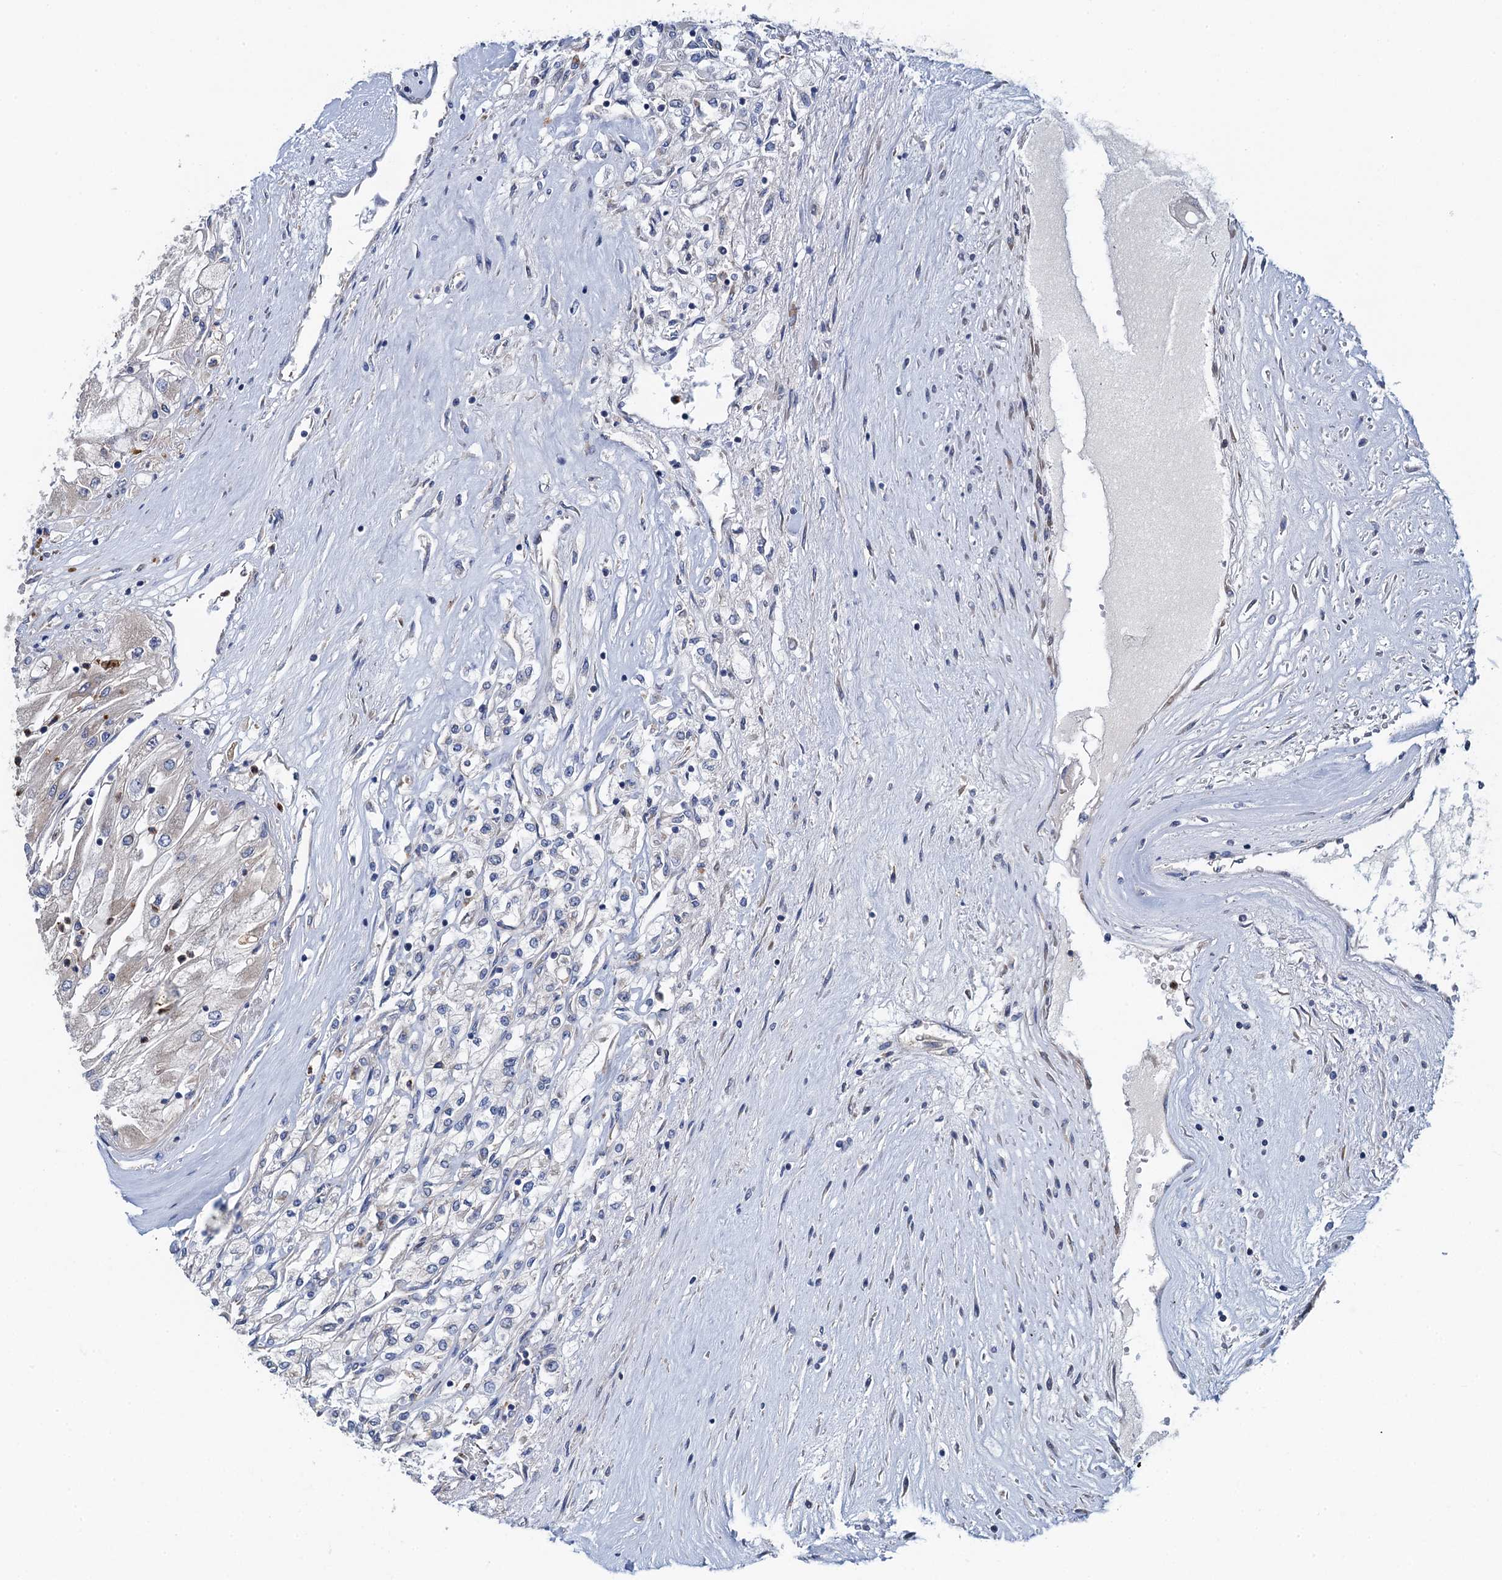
{"staining": {"intensity": "negative", "quantity": "none", "location": "none"}, "tissue": "renal cancer", "cell_type": "Tumor cells", "image_type": "cancer", "snomed": [{"axis": "morphology", "description": "Adenocarcinoma, NOS"}, {"axis": "topography", "description": "Kidney"}], "caption": "IHC image of neoplastic tissue: adenocarcinoma (renal) stained with DAB (3,3'-diaminobenzidine) reveals no significant protein staining in tumor cells.", "gene": "ADCY9", "patient": {"sex": "male", "age": 80}}